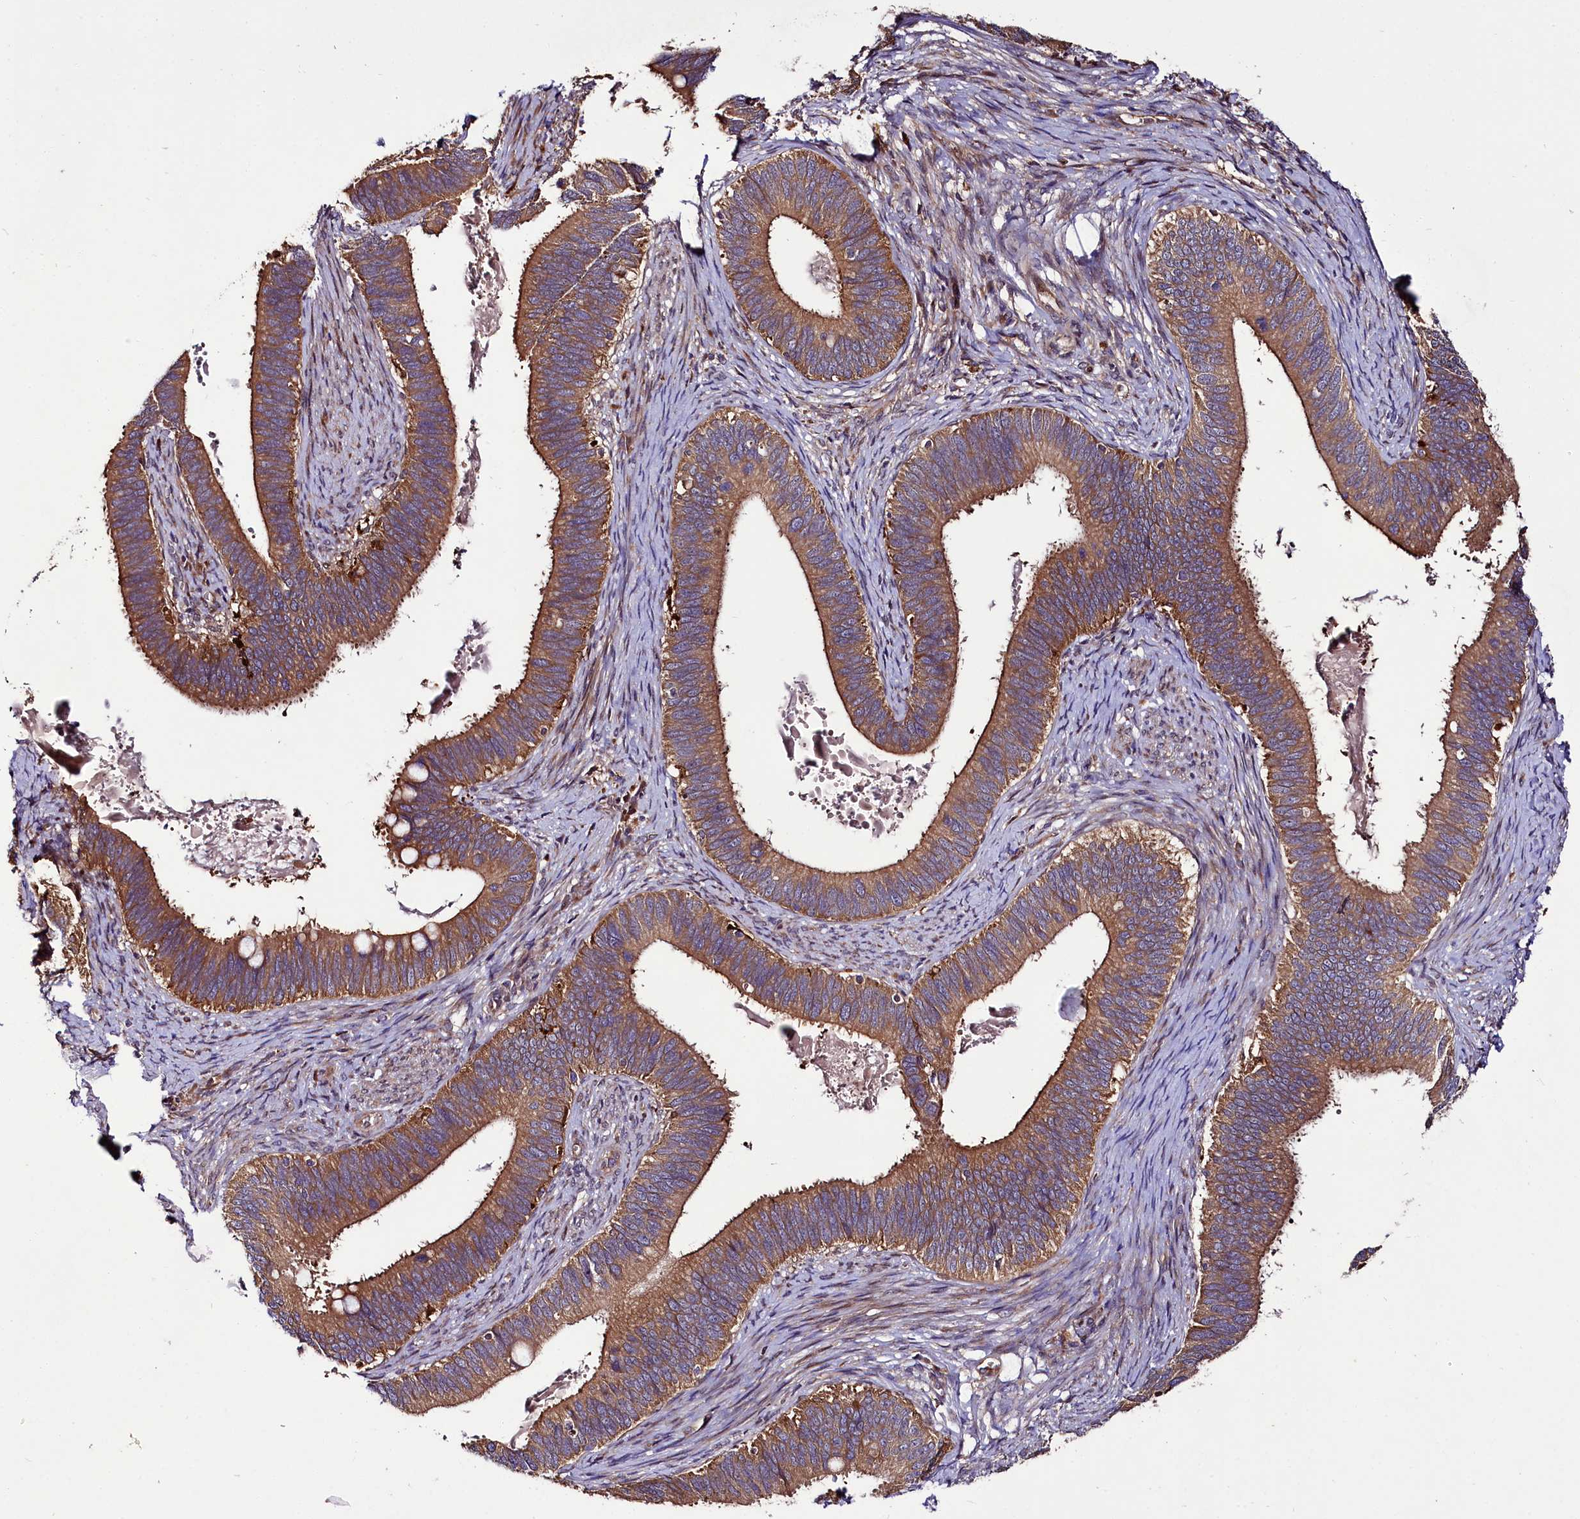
{"staining": {"intensity": "moderate", "quantity": ">75%", "location": "cytoplasmic/membranous"}, "tissue": "cervical cancer", "cell_type": "Tumor cells", "image_type": "cancer", "snomed": [{"axis": "morphology", "description": "Adenocarcinoma, NOS"}, {"axis": "topography", "description": "Cervix"}], "caption": "Adenocarcinoma (cervical) stained for a protein (brown) exhibits moderate cytoplasmic/membranous positive expression in approximately >75% of tumor cells.", "gene": "NAA25", "patient": {"sex": "female", "age": 42}}